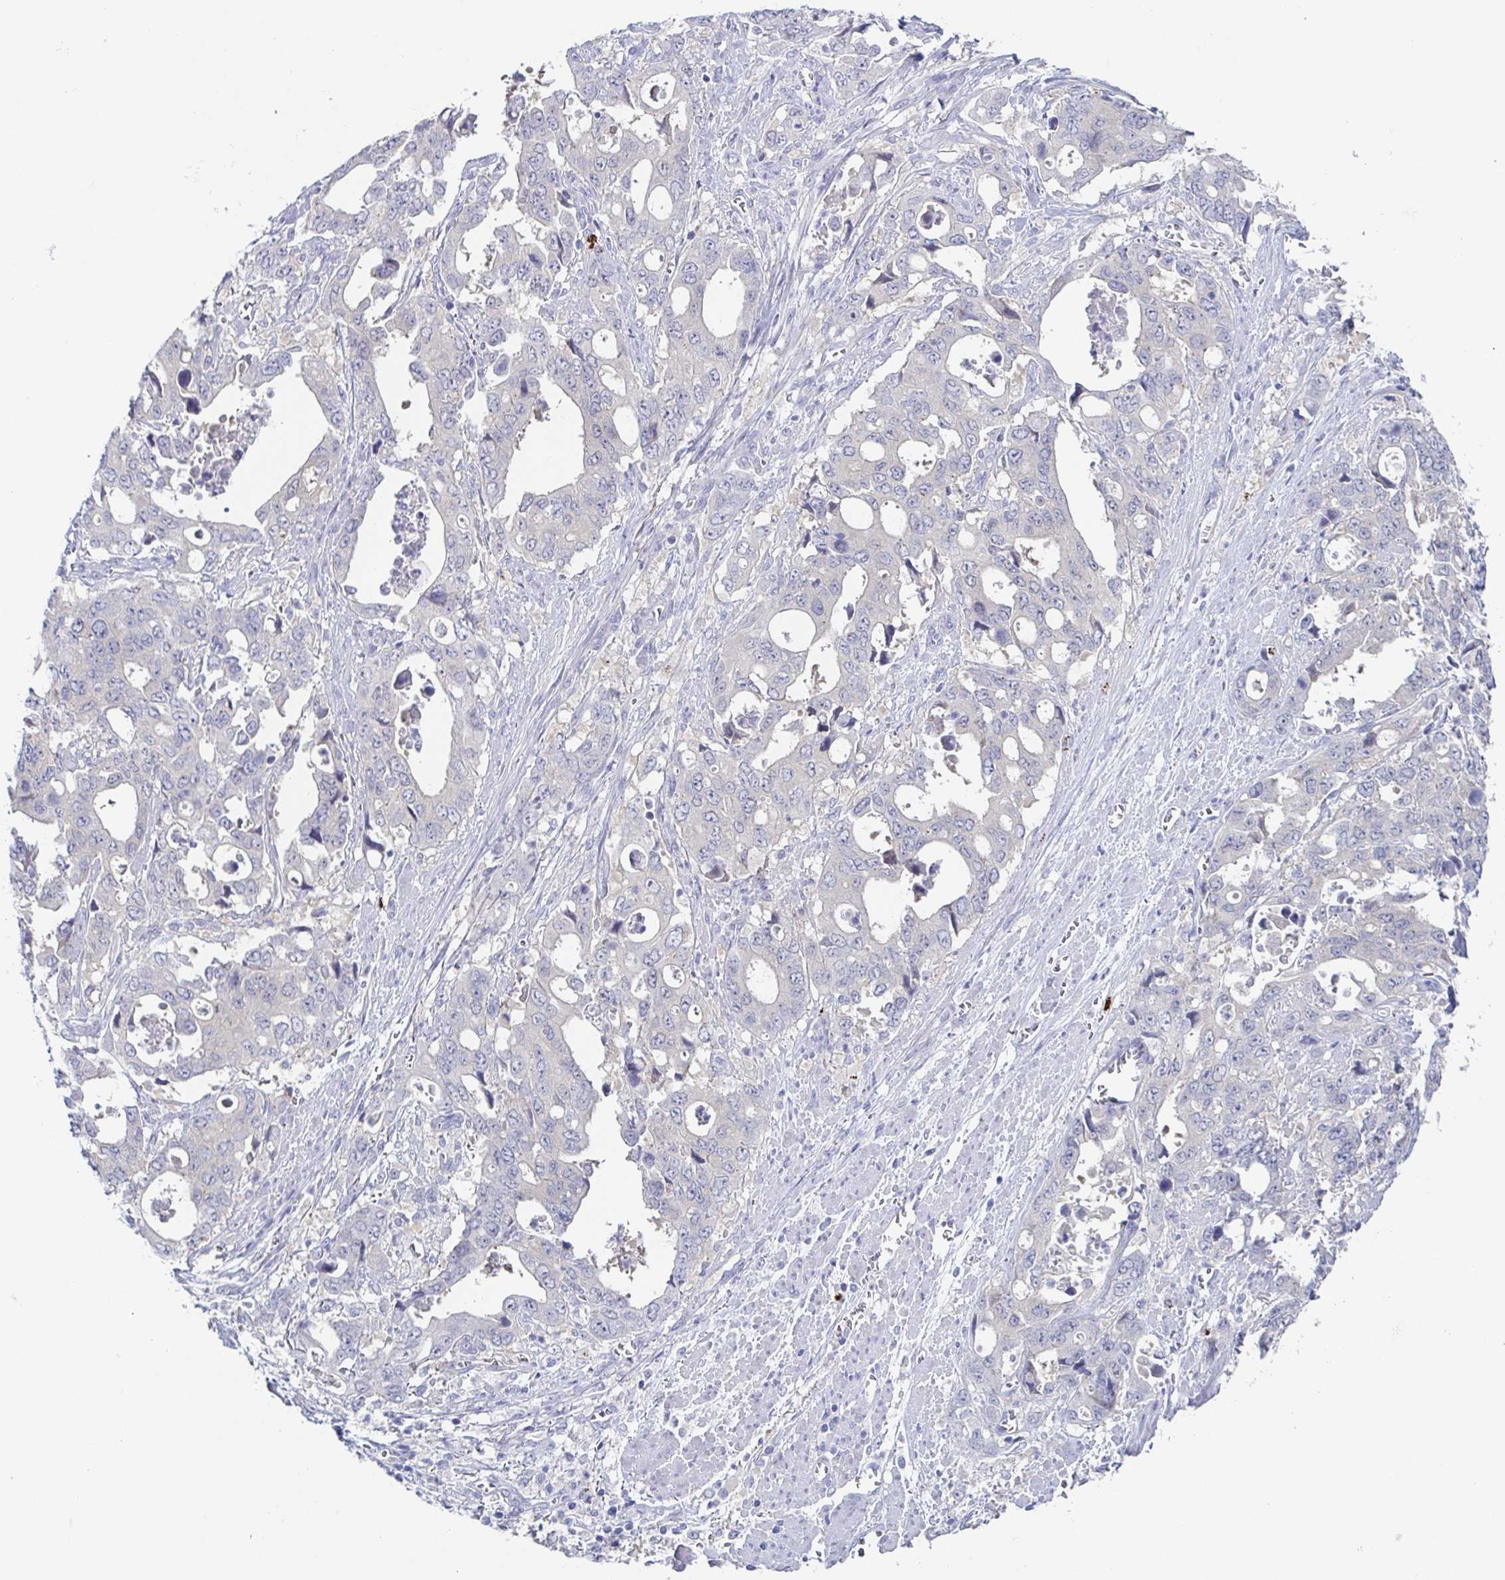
{"staining": {"intensity": "negative", "quantity": "none", "location": "none"}, "tissue": "stomach cancer", "cell_type": "Tumor cells", "image_type": "cancer", "snomed": [{"axis": "morphology", "description": "Adenocarcinoma, NOS"}, {"axis": "topography", "description": "Stomach, upper"}], "caption": "Immunohistochemical staining of stomach cancer shows no significant positivity in tumor cells.", "gene": "HTR2A", "patient": {"sex": "male", "age": 74}}